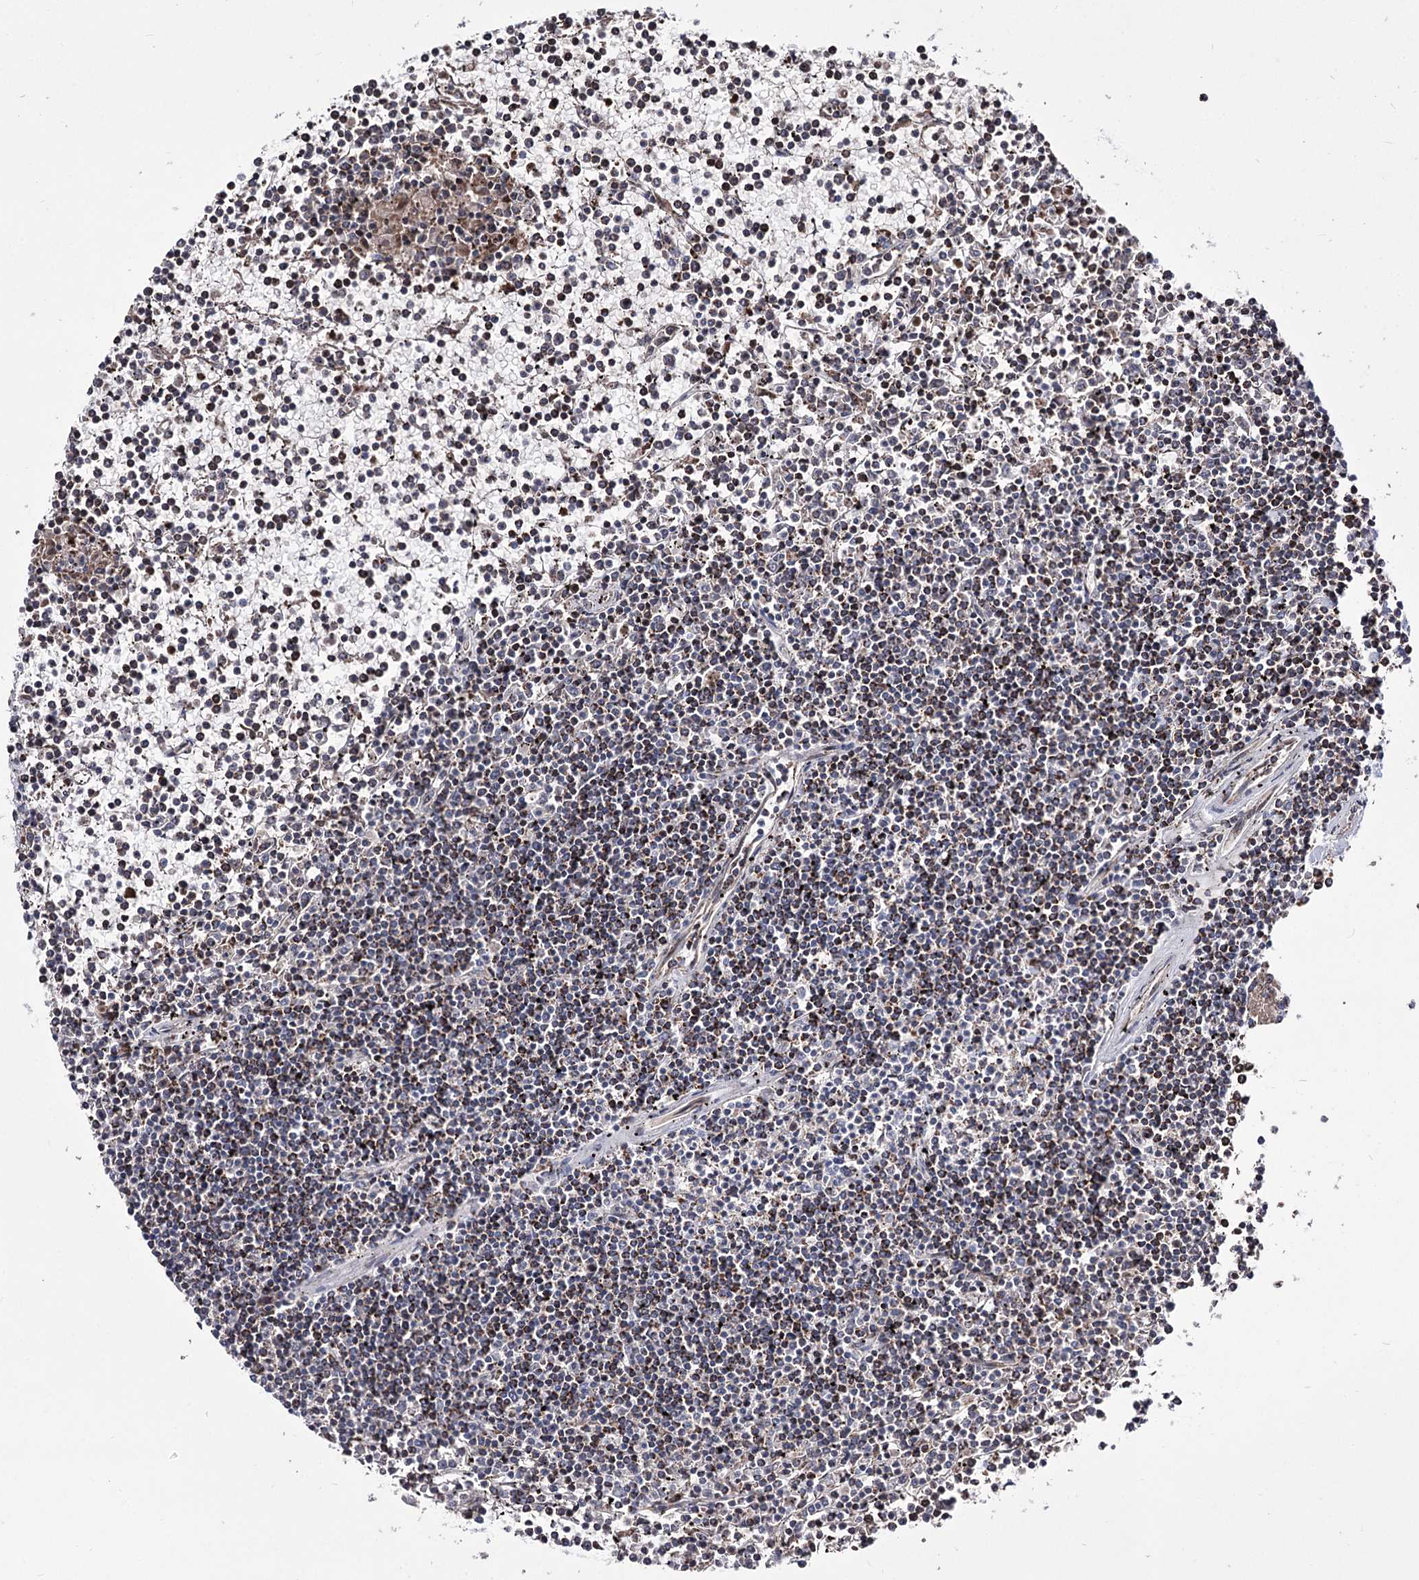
{"staining": {"intensity": "moderate", "quantity": "<25%", "location": "cytoplasmic/membranous"}, "tissue": "lymphoma", "cell_type": "Tumor cells", "image_type": "cancer", "snomed": [{"axis": "morphology", "description": "Malignant lymphoma, non-Hodgkin's type, Low grade"}, {"axis": "topography", "description": "Spleen"}], "caption": "A micrograph of human lymphoma stained for a protein reveals moderate cytoplasmic/membranous brown staining in tumor cells.", "gene": "OSBPL5", "patient": {"sex": "female", "age": 19}}